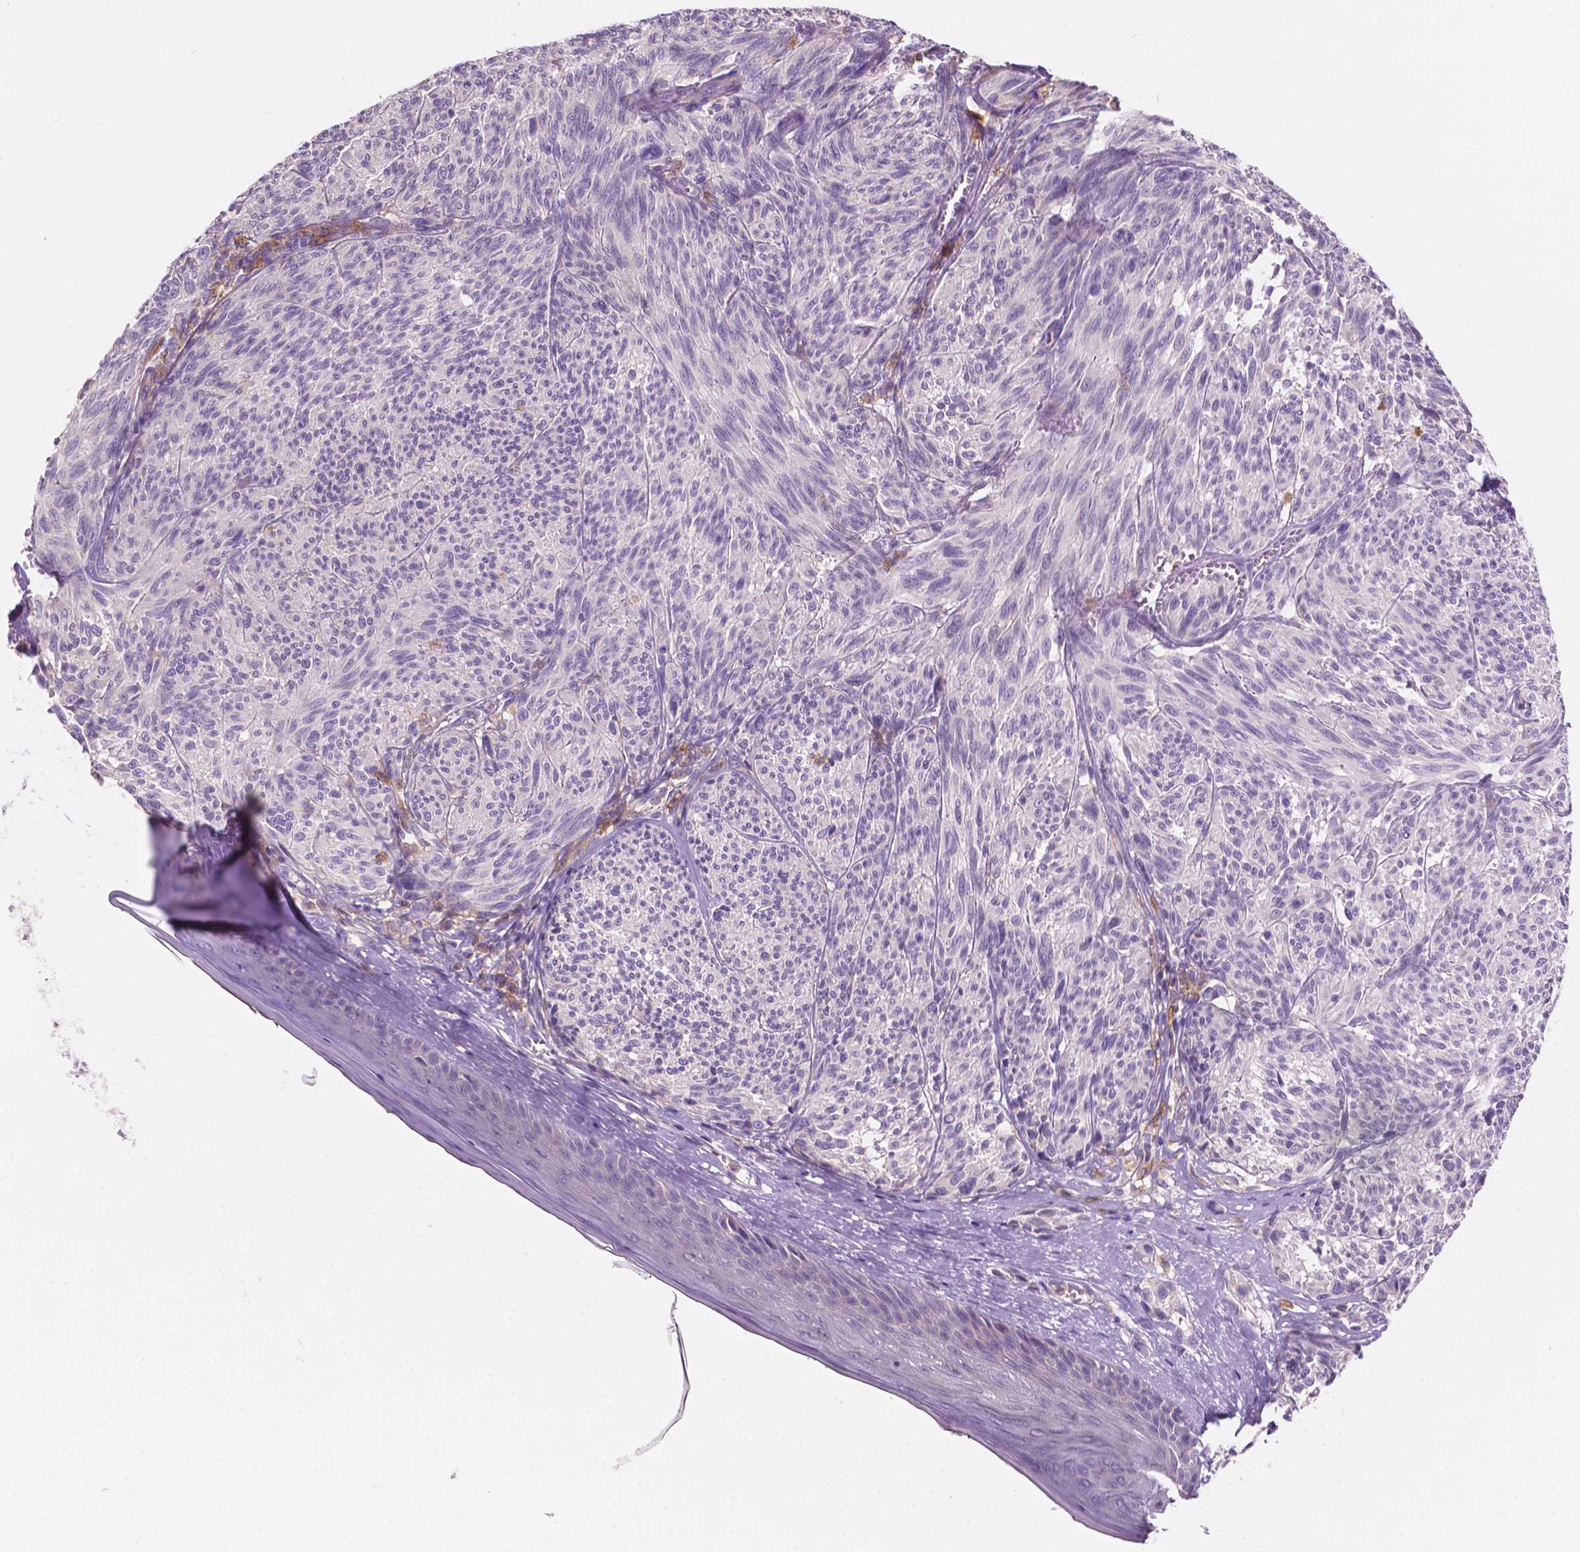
{"staining": {"intensity": "negative", "quantity": "none", "location": "none"}, "tissue": "melanoma", "cell_type": "Tumor cells", "image_type": "cancer", "snomed": [{"axis": "morphology", "description": "Malignant melanoma, NOS"}, {"axis": "topography", "description": "Skin"}], "caption": "Melanoma stained for a protein using IHC demonstrates no positivity tumor cells.", "gene": "SEMA4A", "patient": {"sex": "male", "age": 79}}